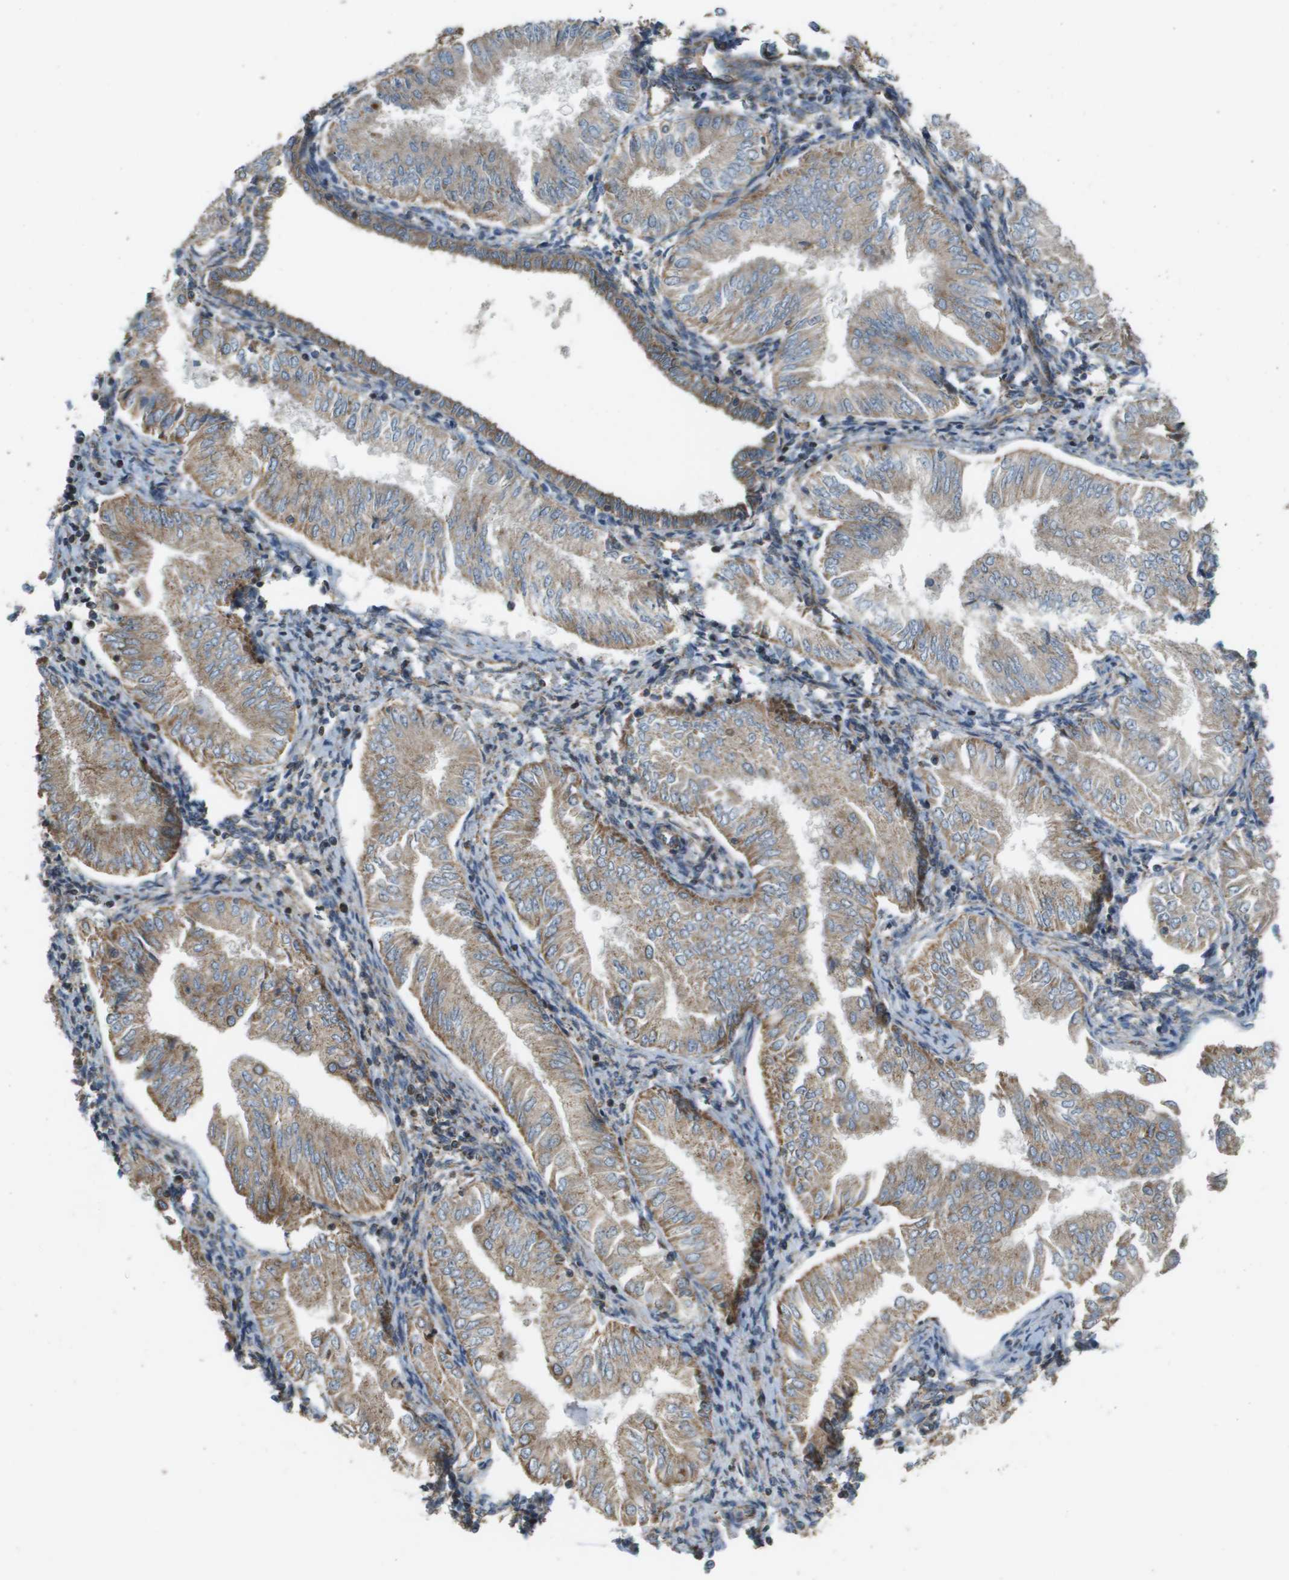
{"staining": {"intensity": "moderate", "quantity": ">75%", "location": "cytoplasmic/membranous"}, "tissue": "endometrial cancer", "cell_type": "Tumor cells", "image_type": "cancer", "snomed": [{"axis": "morphology", "description": "Adenocarcinoma, NOS"}, {"axis": "topography", "description": "Endometrium"}], "caption": "IHC photomicrograph of neoplastic tissue: human endometrial adenocarcinoma stained using immunohistochemistry (IHC) shows medium levels of moderate protein expression localized specifically in the cytoplasmic/membranous of tumor cells, appearing as a cytoplasmic/membranous brown color.", "gene": "NRK", "patient": {"sex": "female", "age": 53}}